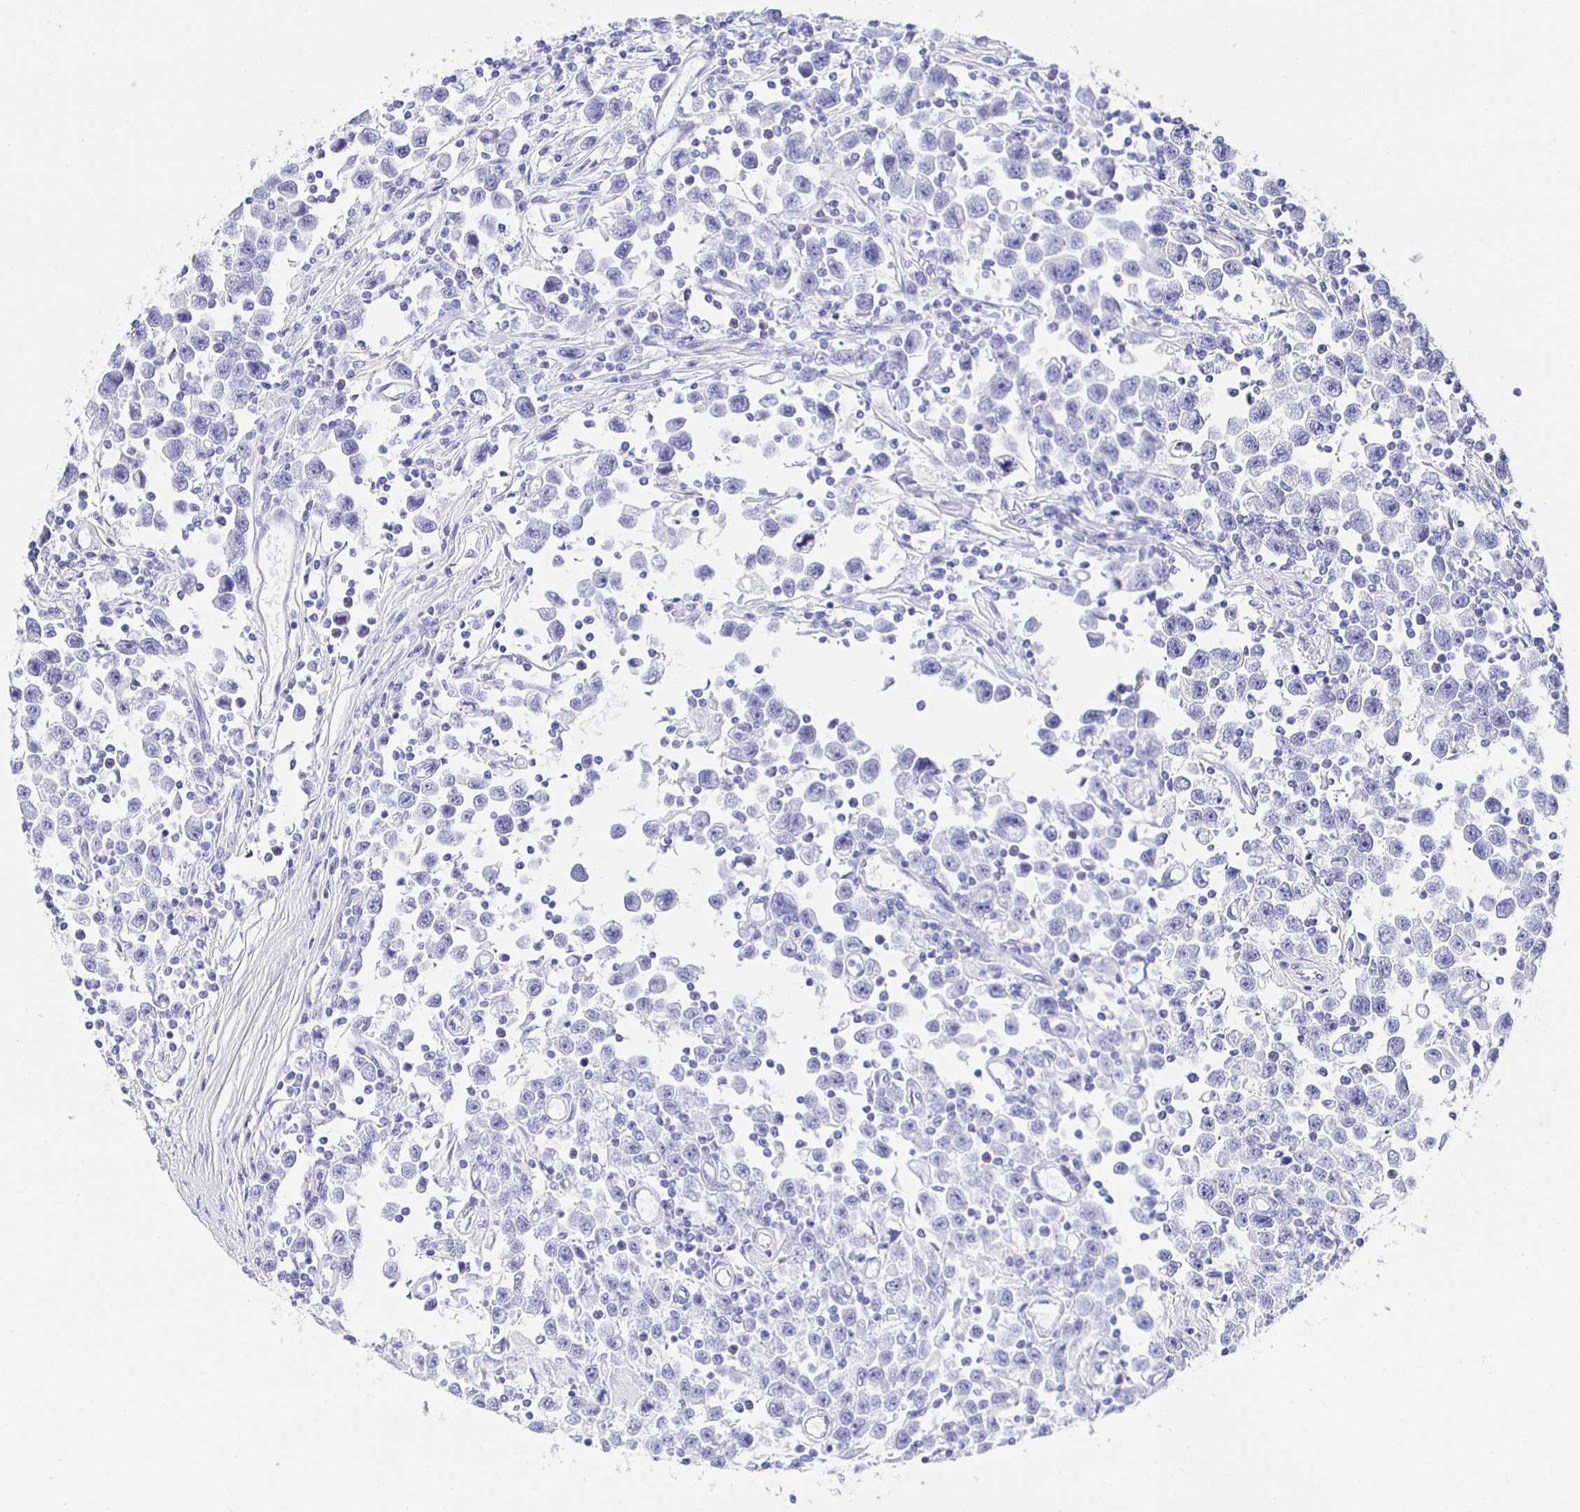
{"staining": {"intensity": "negative", "quantity": "none", "location": "none"}, "tissue": "testis cancer", "cell_type": "Tumor cells", "image_type": "cancer", "snomed": [{"axis": "morphology", "description": "Seminoma, NOS"}, {"axis": "topography", "description": "Testis"}], "caption": "Immunohistochemistry (IHC) micrograph of neoplastic tissue: human seminoma (testis) stained with DAB (3,3'-diaminobenzidine) demonstrates no significant protein expression in tumor cells.", "gene": "HSPA4L", "patient": {"sex": "male", "age": 31}}